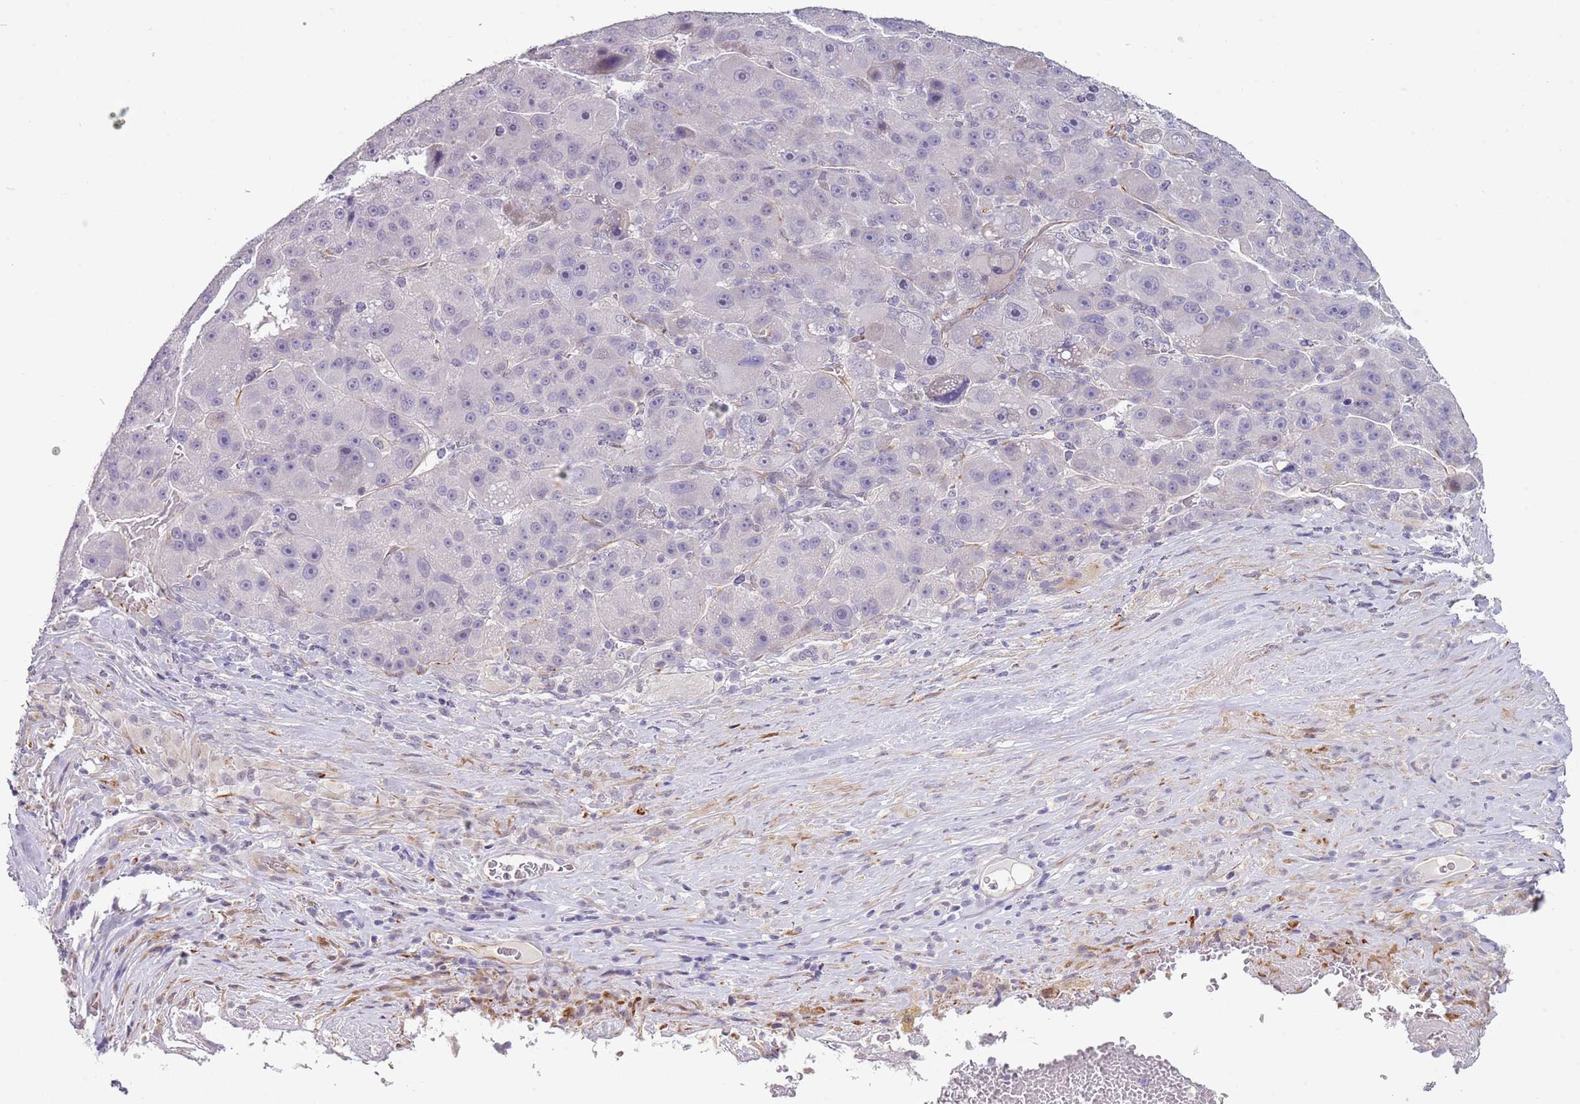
{"staining": {"intensity": "negative", "quantity": "none", "location": "none"}, "tissue": "liver cancer", "cell_type": "Tumor cells", "image_type": "cancer", "snomed": [{"axis": "morphology", "description": "Carcinoma, Hepatocellular, NOS"}, {"axis": "topography", "description": "Liver"}], "caption": "This is a photomicrograph of immunohistochemistry (IHC) staining of liver cancer (hepatocellular carcinoma), which shows no expression in tumor cells. (Brightfield microscopy of DAB (3,3'-diaminobenzidine) immunohistochemistry at high magnification).", "gene": "NBPF3", "patient": {"sex": "male", "age": 76}}